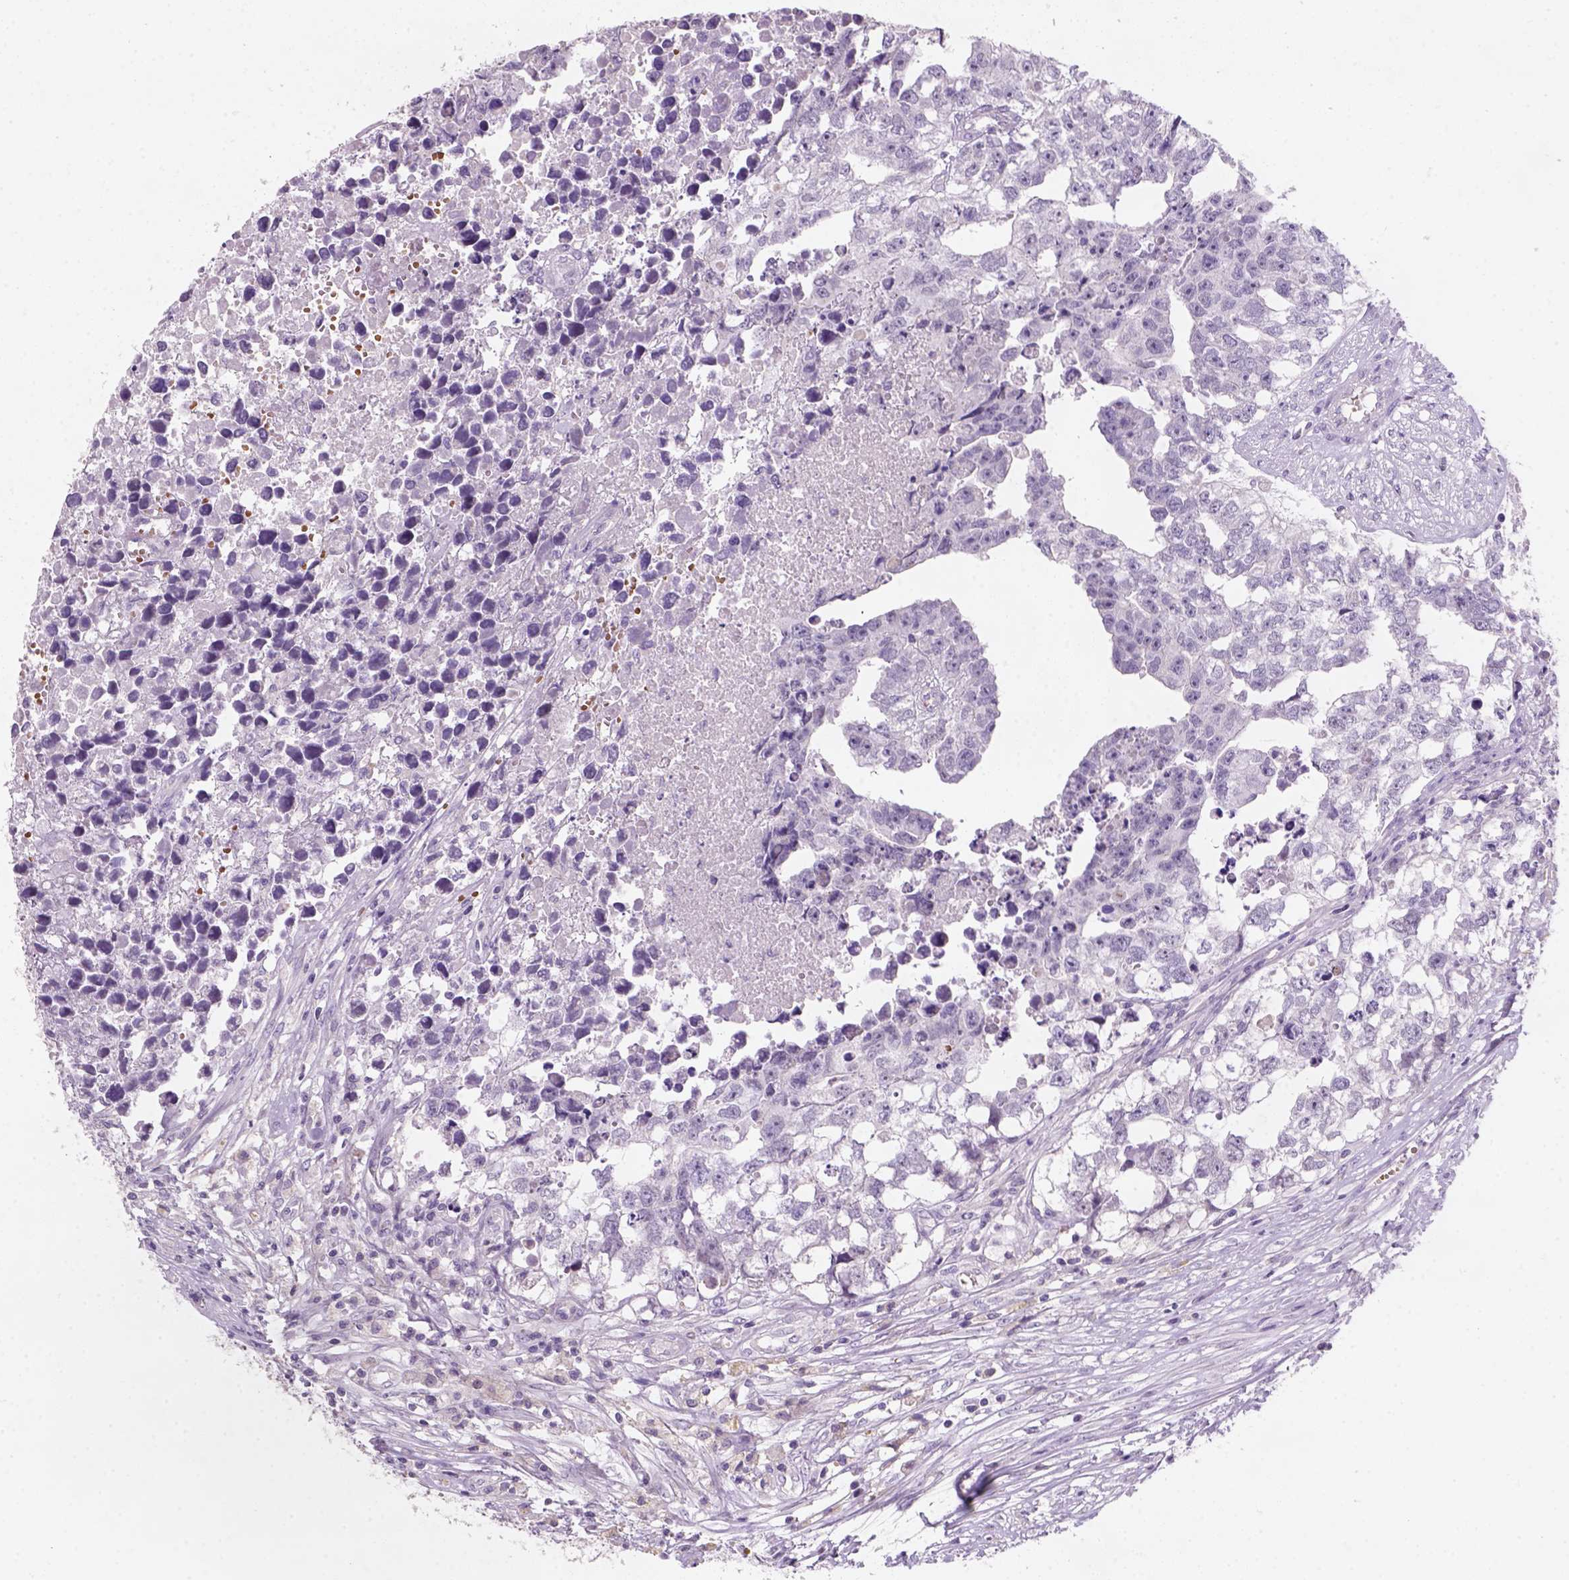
{"staining": {"intensity": "negative", "quantity": "none", "location": "none"}, "tissue": "testis cancer", "cell_type": "Tumor cells", "image_type": "cancer", "snomed": [{"axis": "morphology", "description": "Carcinoma, Embryonal, NOS"}, {"axis": "morphology", "description": "Teratoma, malignant, NOS"}, {"axis": "topography", "description": "Testis"}], "caption": "This is an immunohistochemistry micrograph of human testis teratoma (malignant). There is no positivity in tumor cells.", "gene": "ZMAT4", "patient": {"sex": "male", "age": 44}}